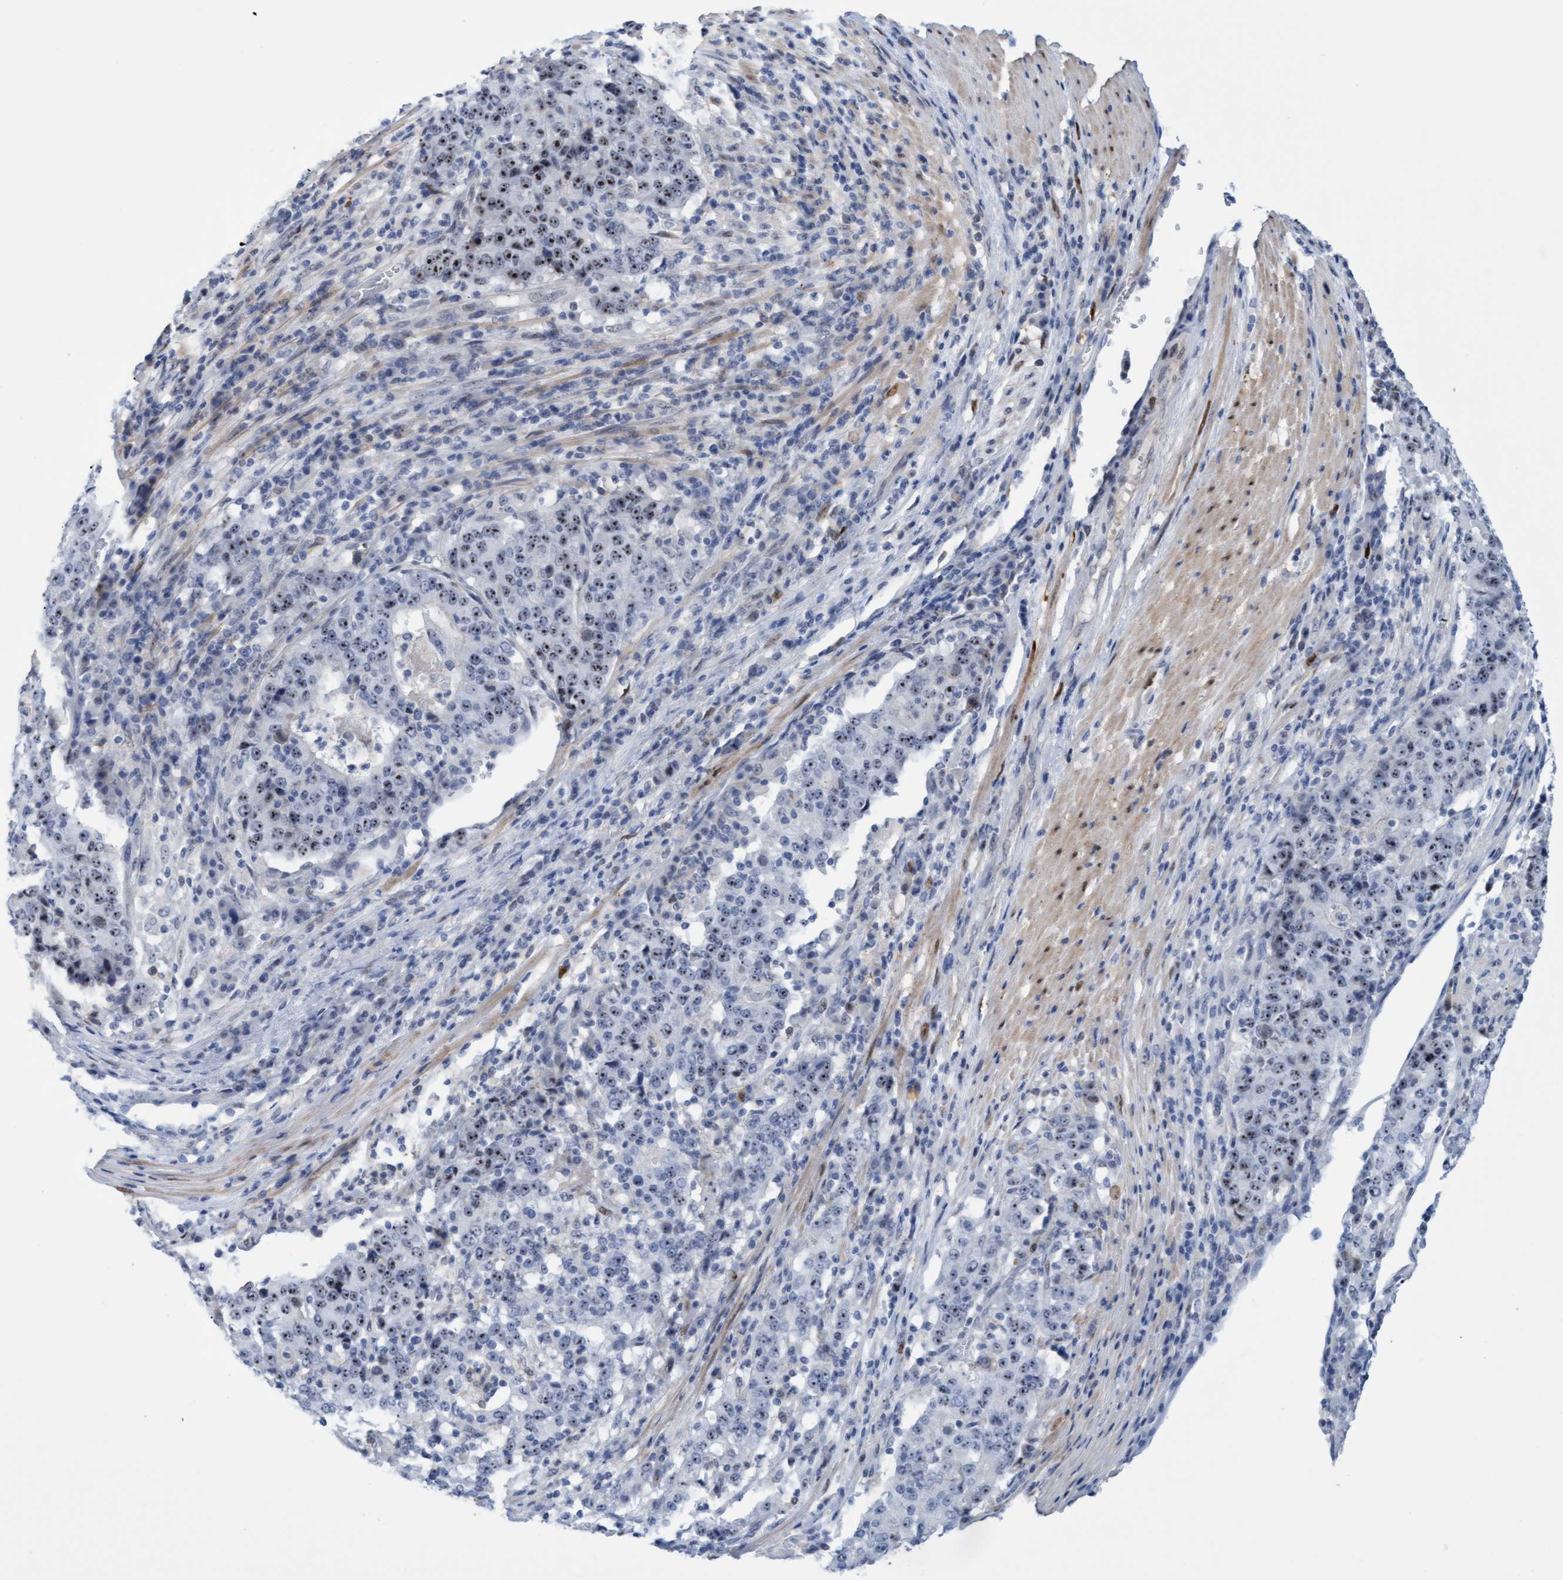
{"staining": {"intensity": "moderate", "quantity": ">75%", "location": "nuclear"}, "tissue": "stomach cancer", "cell_type": "Tumor cells", "image_type": "cancer", "snomed": [{"axis": "morphology", "description": "Adenocarcinoma, NOS"}, {"axis": "topography", "description": "Stomach"}], "caption": "Human stomach cancer stained with a protein marker demonstrates moderate staining in tumor cells.", "gene": "PINX1", "patient": {"sex": "male", "age": 59}}